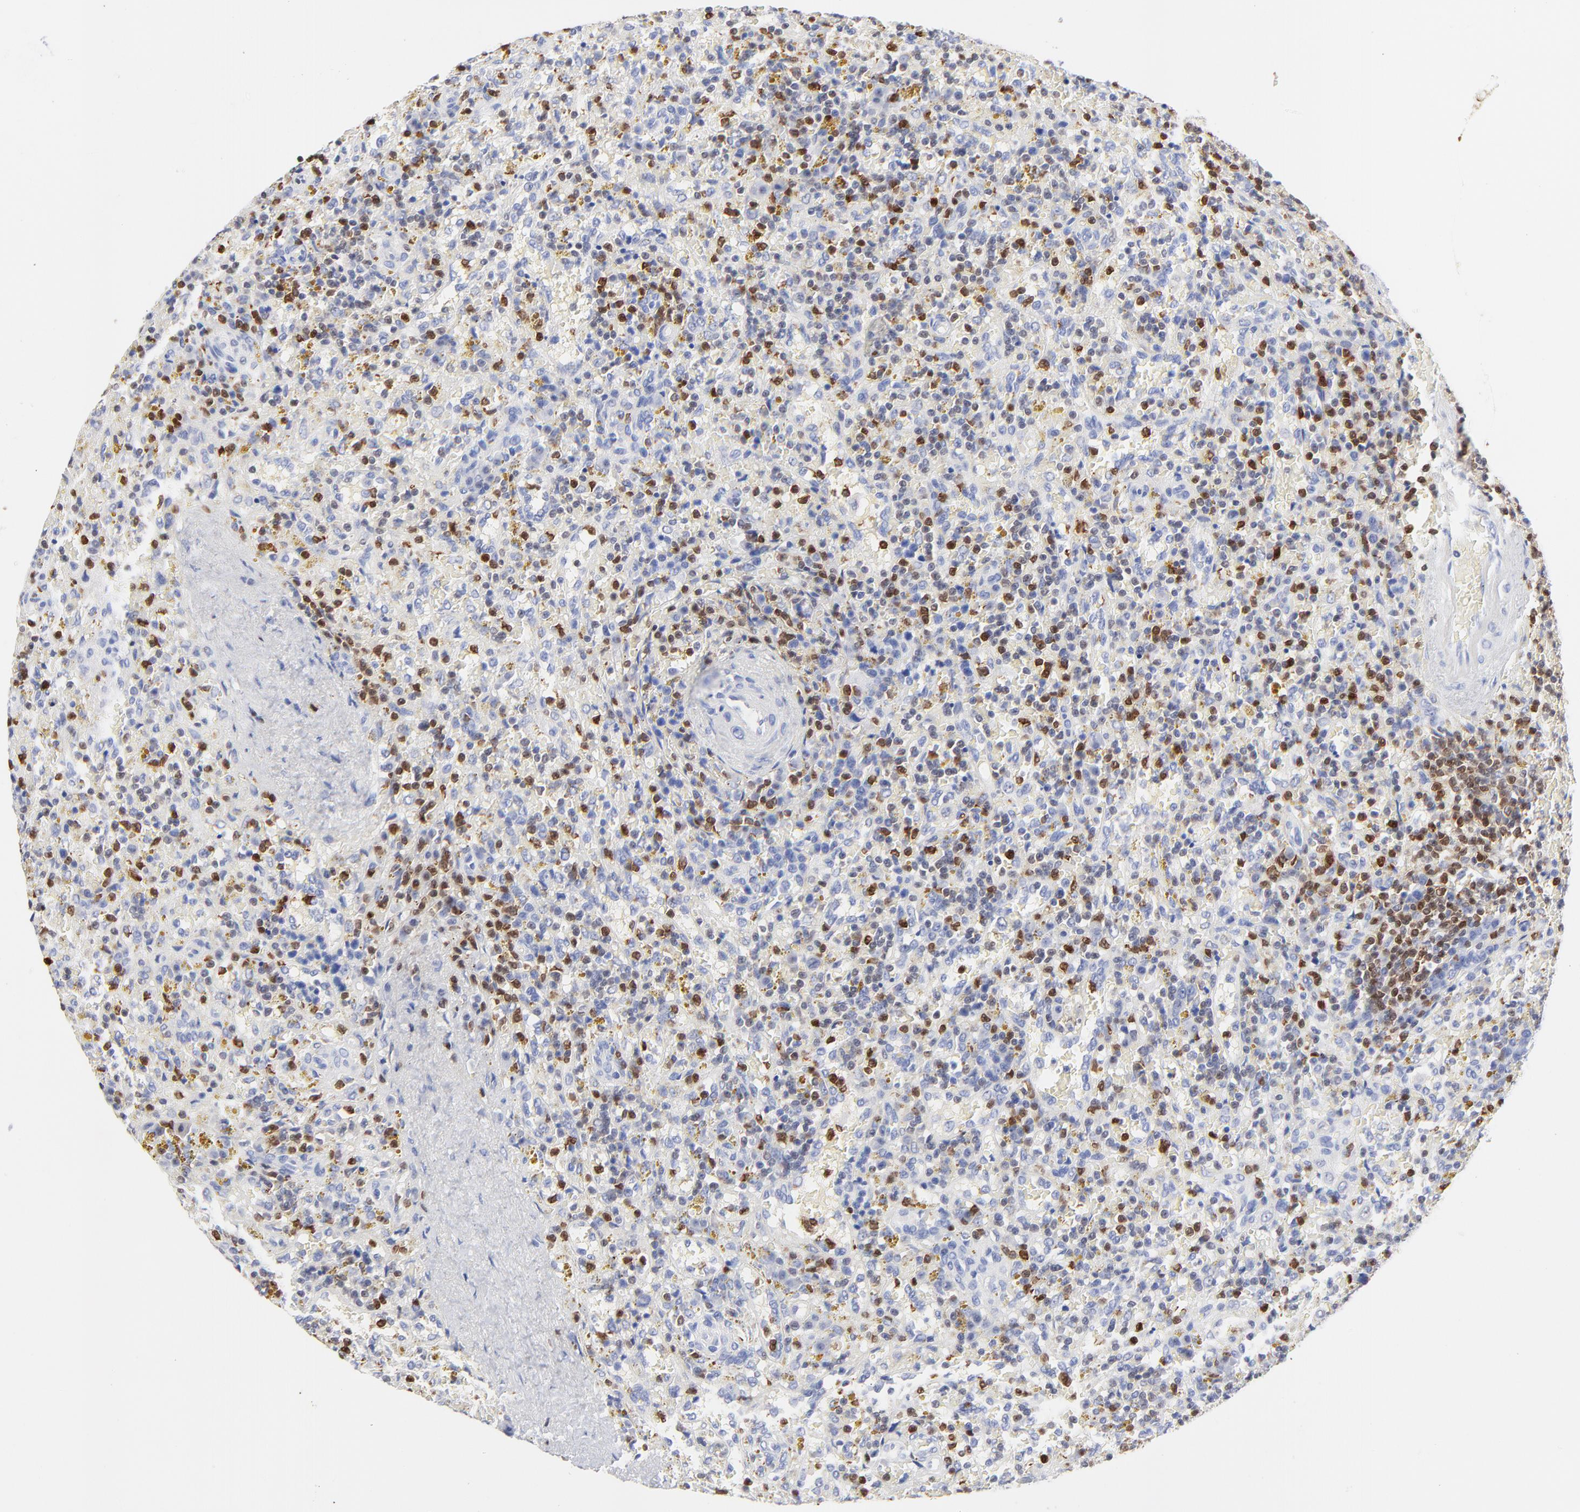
{"staining": {"intensity": "negative", "quantity": "none", "location": "none"}, "tissue": "lymphoma", "cell_type": "Tumor cells", "image_type": "cancer", "snomed": [{"axis": "morphology", "description": "Malignant lymphoma, non-Hodgkin's type, Low grade"}, {"axis": "topography", "description": "Spleen"}], "caption": "This is a photomicrograph of immunohistochemistry staining of lymphoma, which shows no positivity in tumor cells. (DAB (3,3'-diaminobenzidine) IHC with hematoxylin counter stain).", "gene": "ZAP70", "patient": {"sex": "female", "age": 65}}